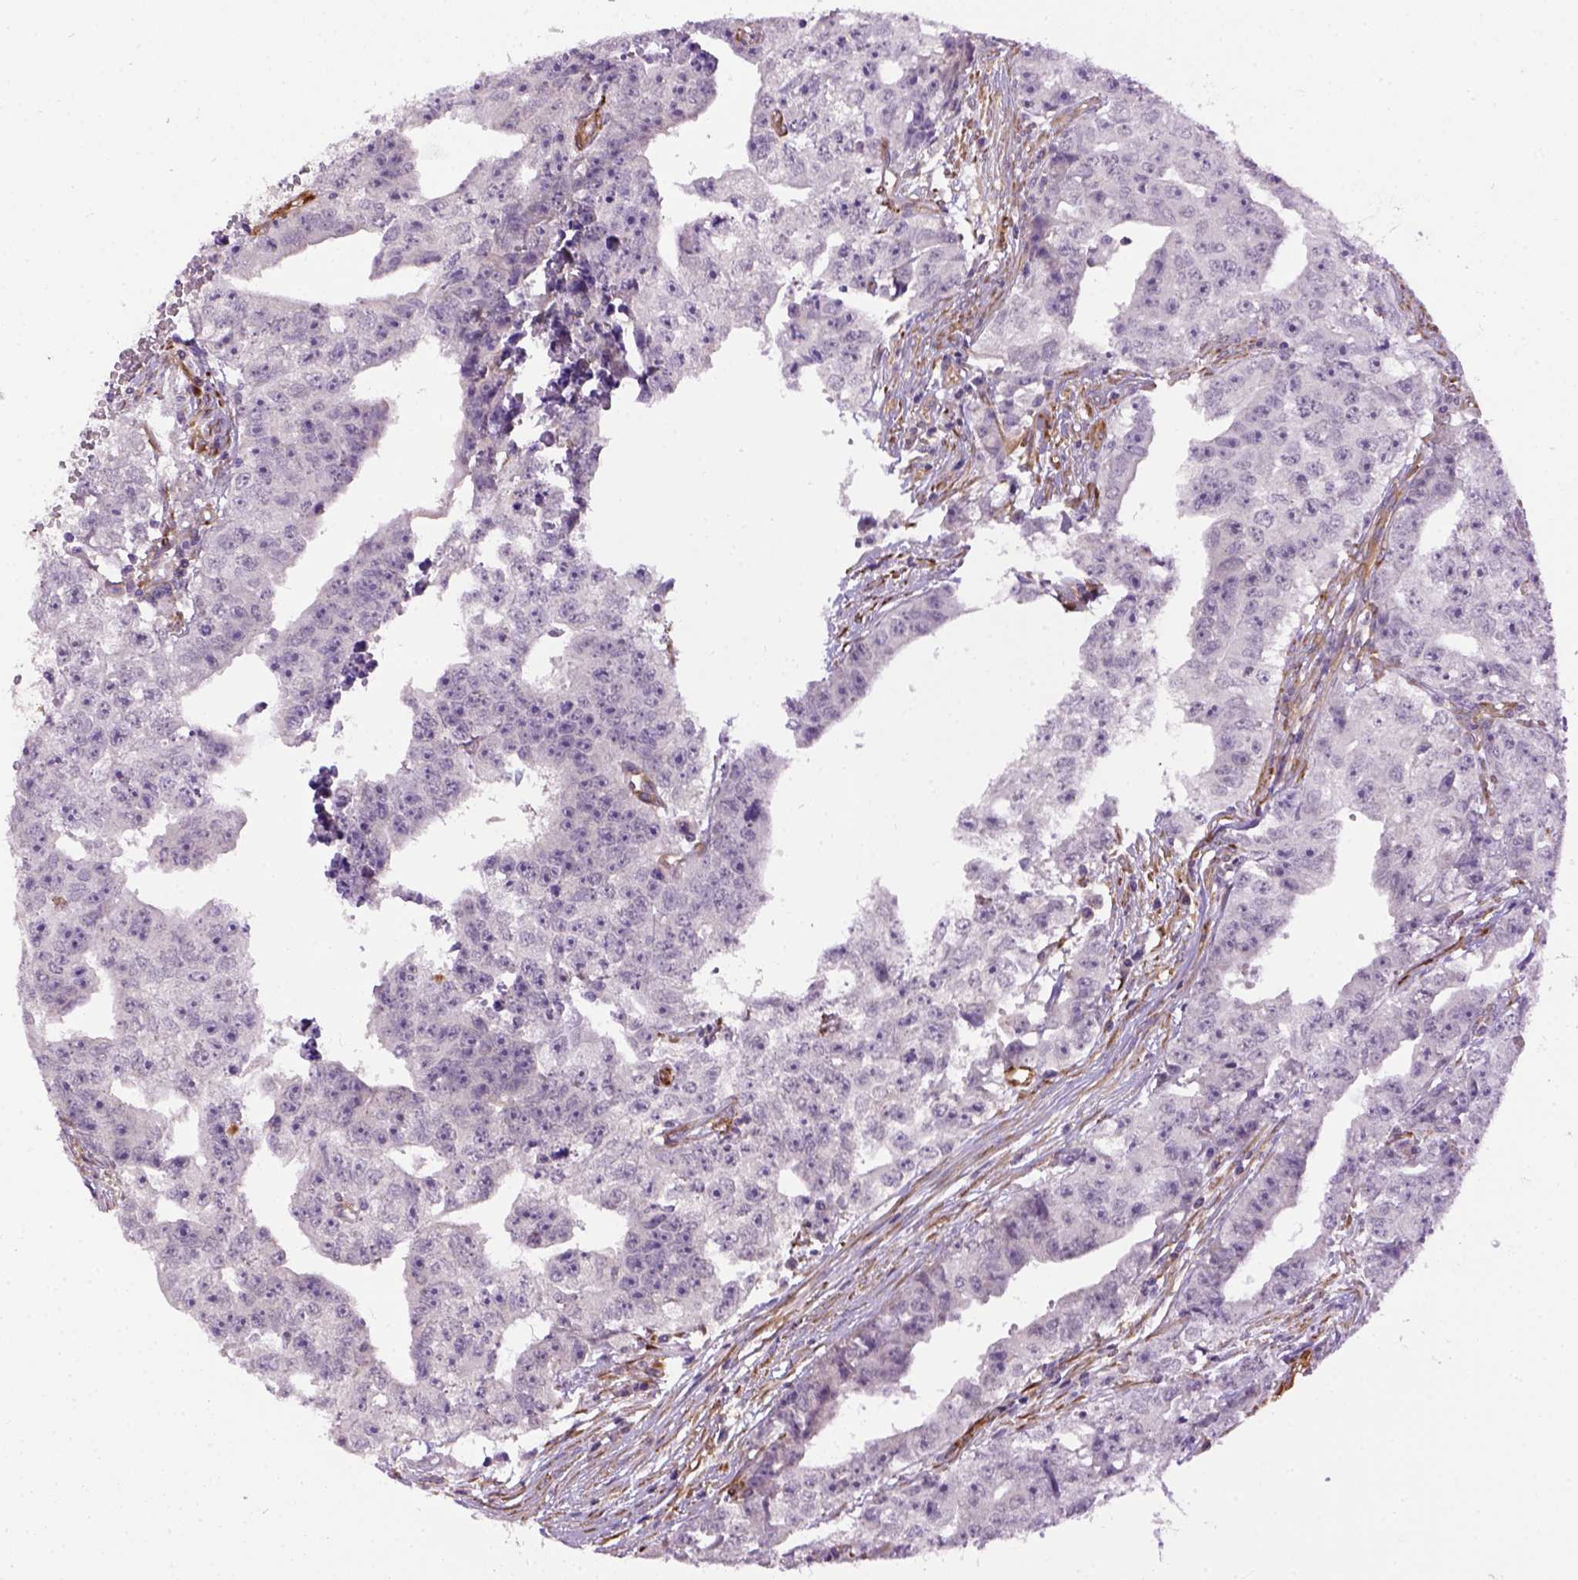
{"staining": {"intensity": "negative", "quantity": "none", "location": "none"}, "tissue": "testis cancer", "cell_type": "Tumor cells", "image_type": "cancer", "snomed": [{"axis": "morphology", "description": "Carcinoma, Embryonal, NOS"}, {"axis": "morphology", "description": "Teratoma, malignant, NOS"}, {"axis": "topography", "description": "Testis"}], "caption": "An image of testis cancer stained for a protein reveals no brown staining in tumor cells.", "gene": "KAZN", "patient": {"sex": "male", "age": 24}}